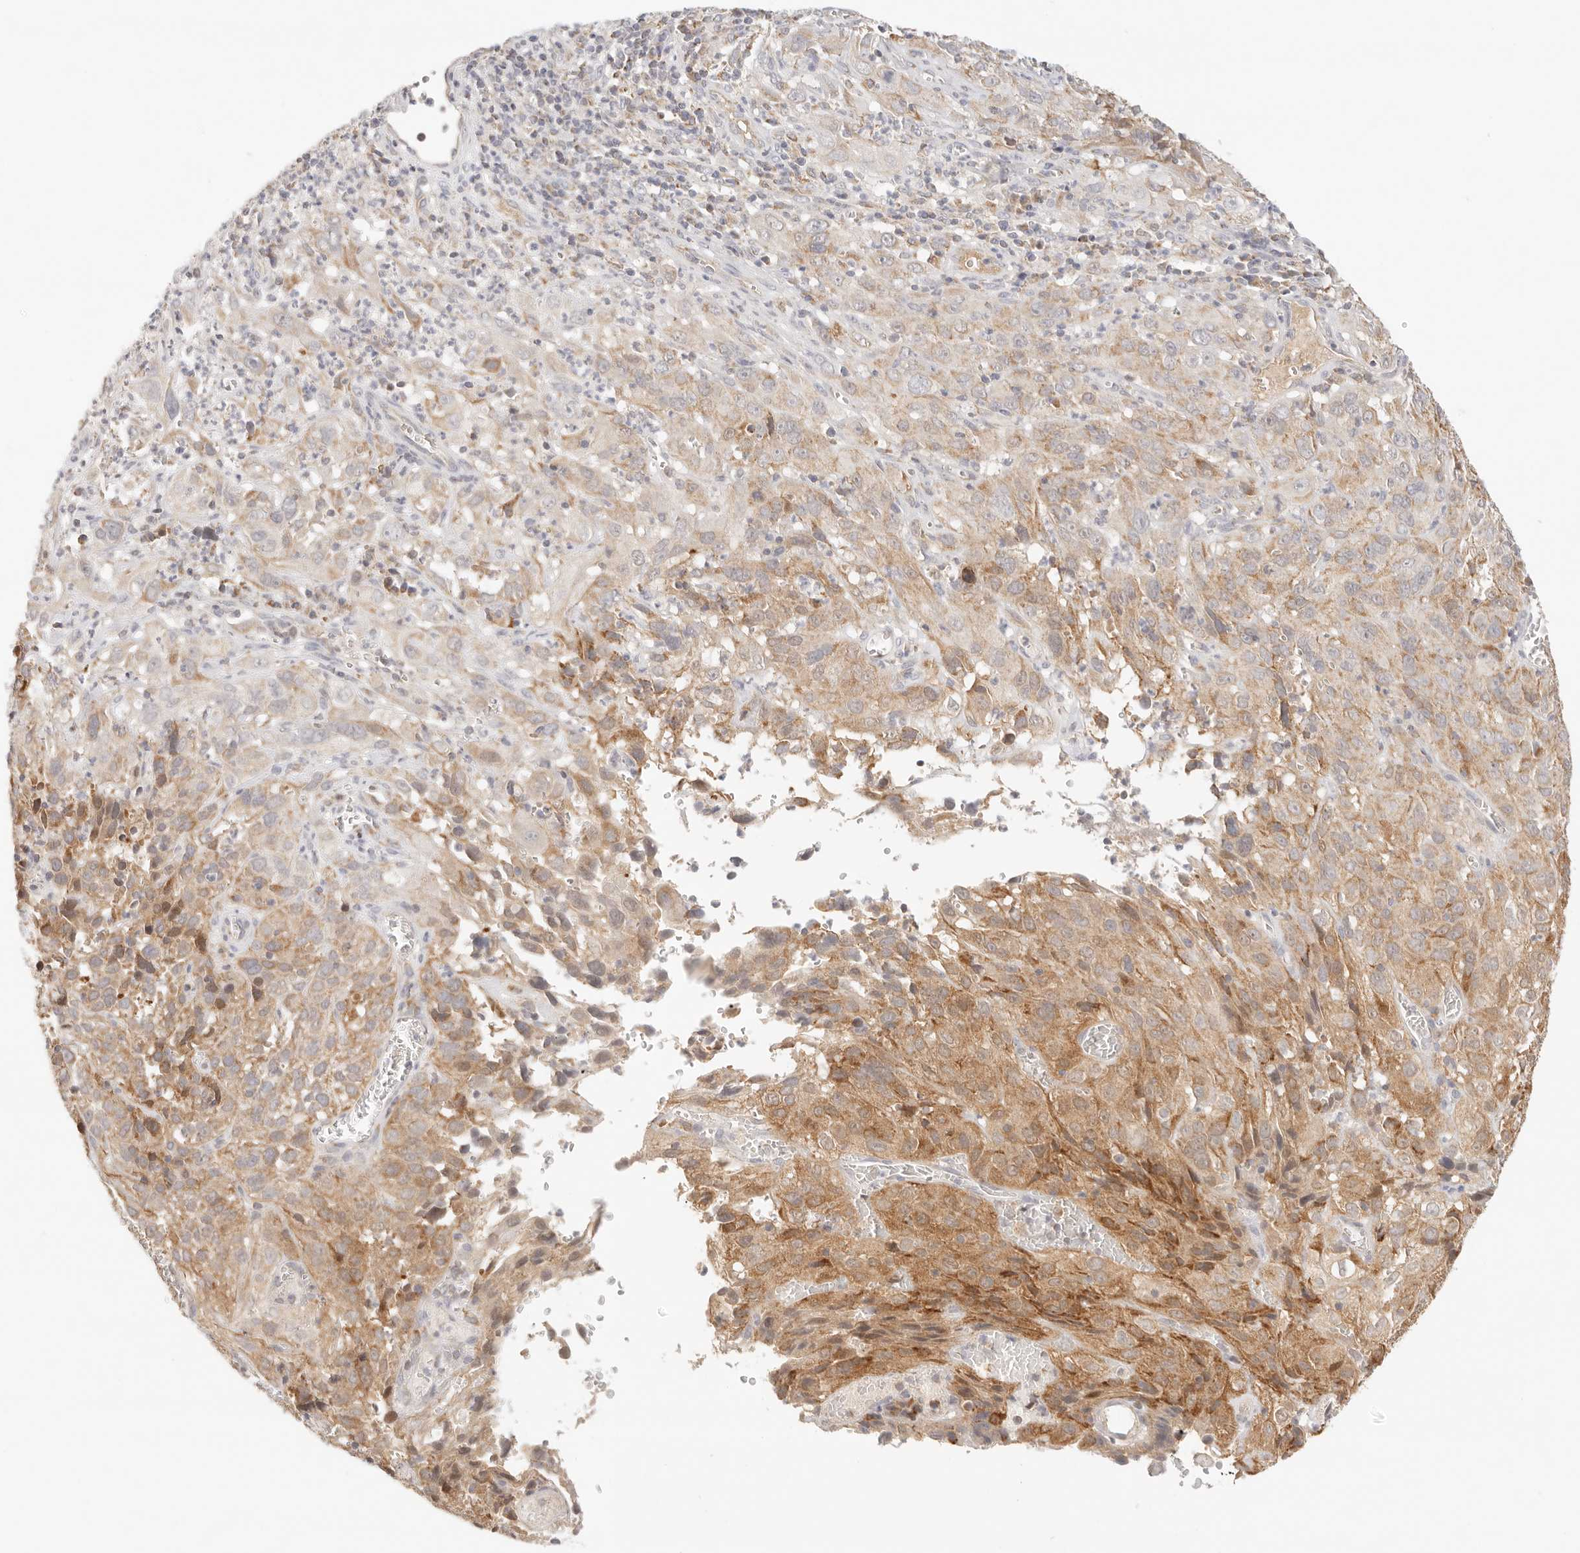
{"staining": {"intensity": "moderate", "quantity": ">75%", "location": "cytoplasmic/membranous"}, "tissue": "cervical cancer", "cell_type": "Tumor cells", "image_type": "cancer", "snomed": [{"axis": "morphology", "description": "Squamous cell carcinoma, NOS"}, {"axis": "topography", "description": "Cervix"}], "caption": "Immunohistochemical staining of cervical squamous cell carcinoma exhibits medium levels of moderate cytoplasmic/membranous protein staining in approximately >75% of tumor cells.", "gene": "COA6", "patient": {"sex": "female", "age": 32}}